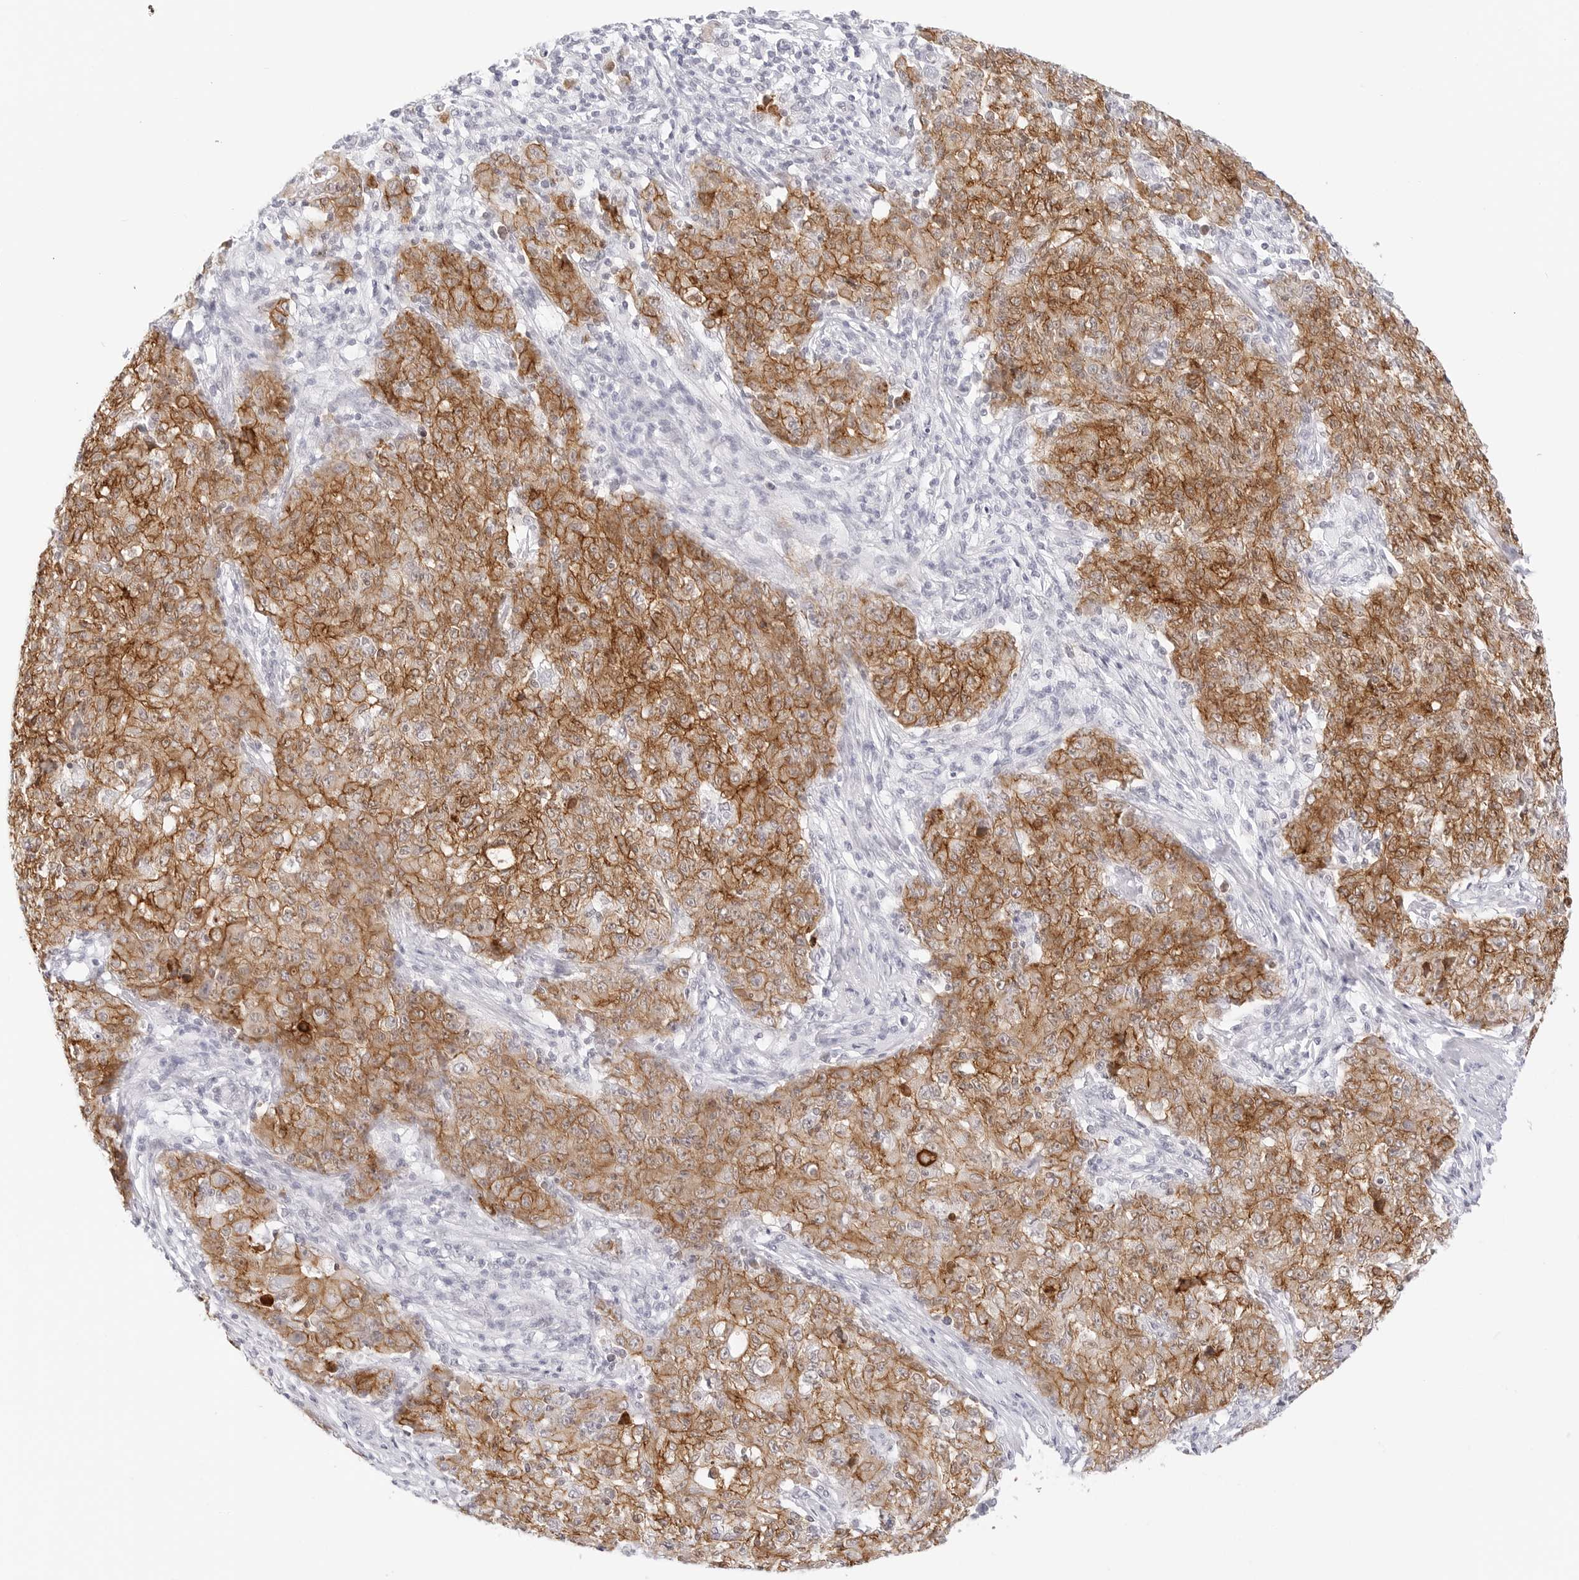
{"staining": {"intensity": "moderate", "quantity": ">75%", "location": "cytoplasmic/membranous"}, "tissue": "ovarian cancer", "cell_type": "Tumor cells", "image_type": "cancer", "snomed": [{"axis": "morphology", "description": "Carcinoma, endometroid"}, {"axis": "topography", "description": "Ovary"}], "caption": "Endometroid carcinoma (ovarian) stained with DAB IHC displays medium levels of moderate cytoplasmic/membranous staining in about >75% of tumor cells.", "gene": "CDH1", "patient": {"sex": "female", "age": 42}}